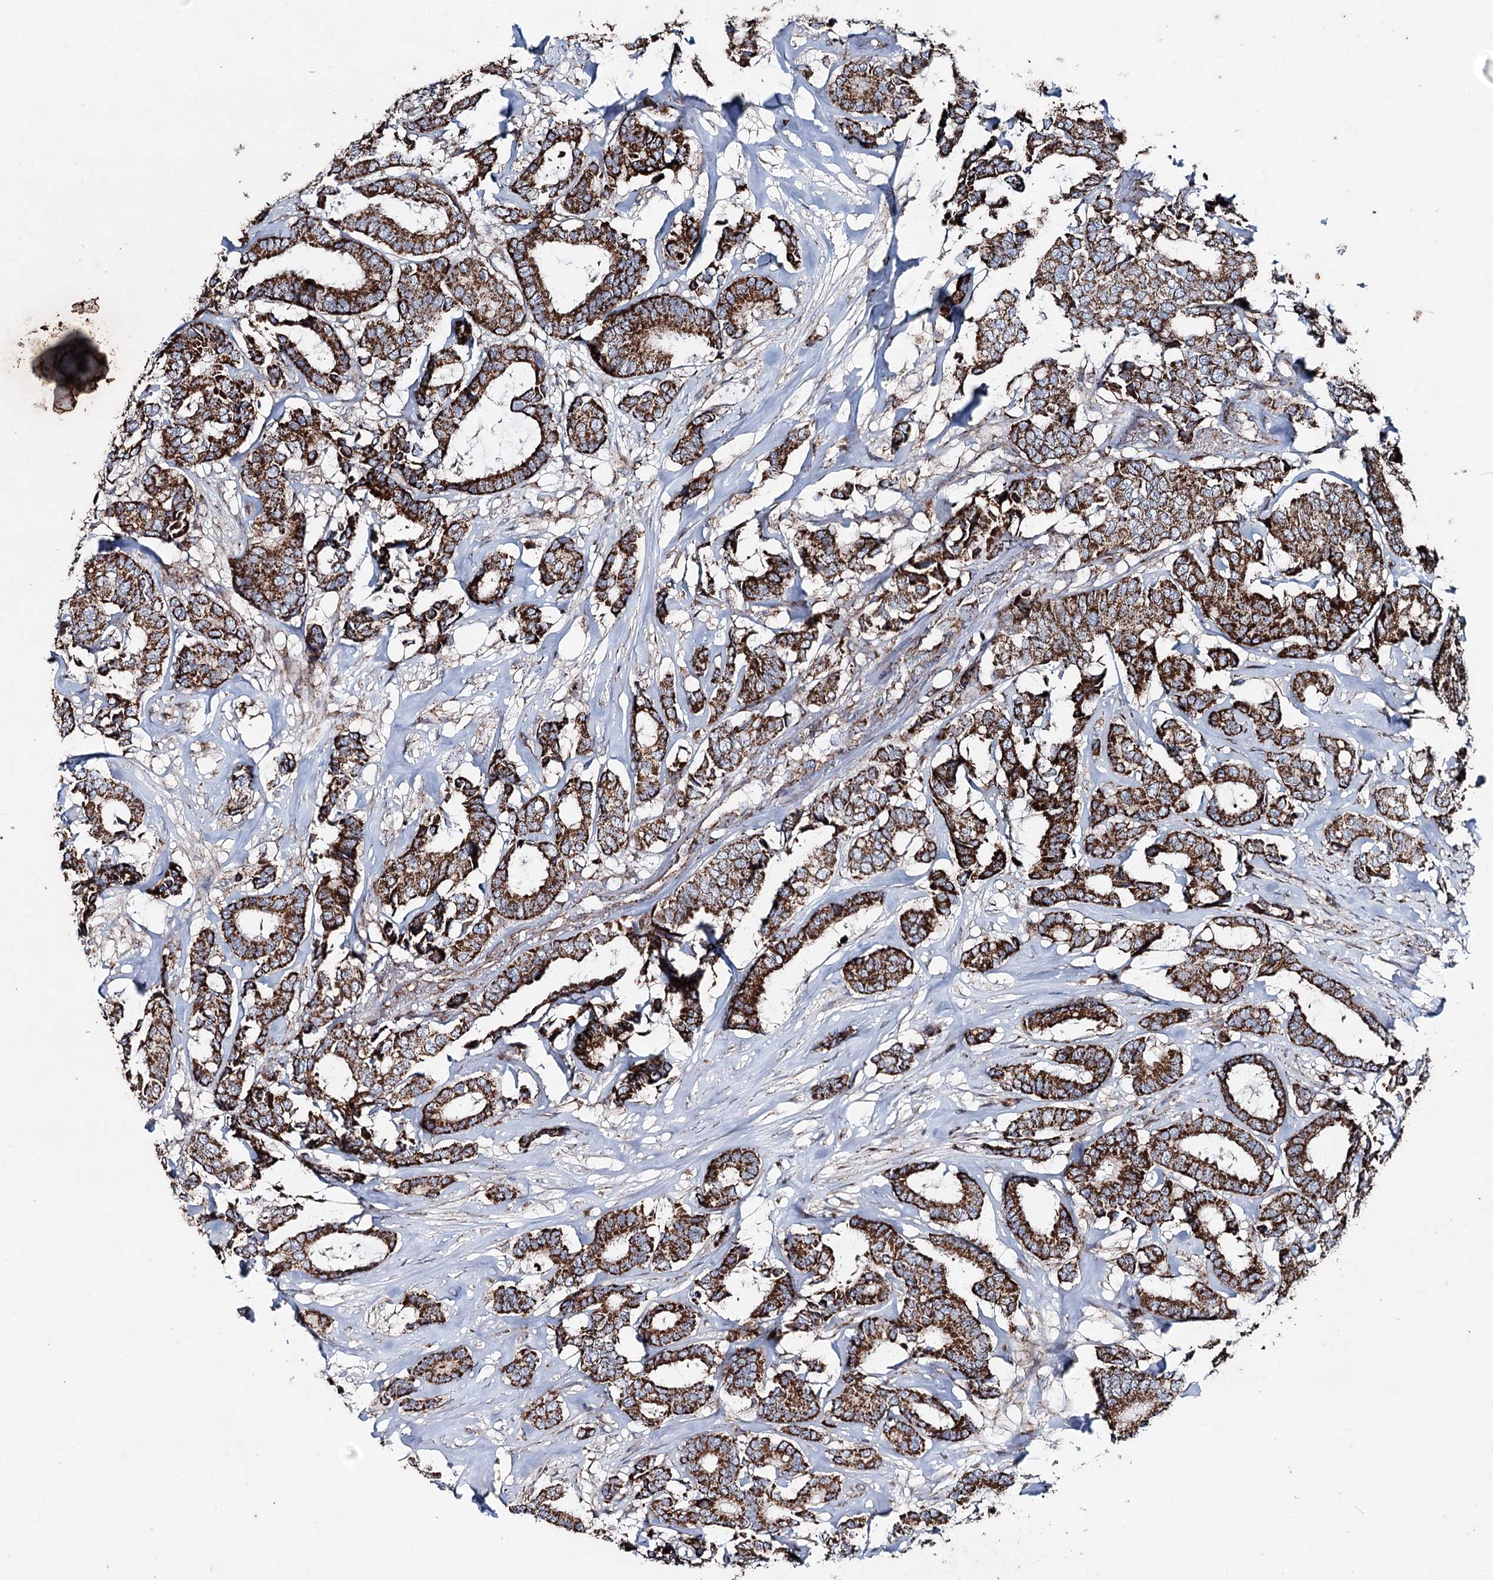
{"staining": {"intensity": "strong", "quantity": ">75%", "location": "cytoplasmic/membranous"}, "tissue": "breast cancer", "cell_type": "Tumor cells", "image_type": "cancer", "snomed": [{"axis": "morphology", "description": "Duct carcinoma"}, {"axis": "topography", "description": "Breast"}], "caption": "Strong cytoplasmic/membranous staining for a protein is seen in approximately >75% of tumor cells of breast invasive ductal carcinoma using immunohistochemistry (IHC).", "gene": "UCN3", "patient": {"sex": "female", "age": 87}}